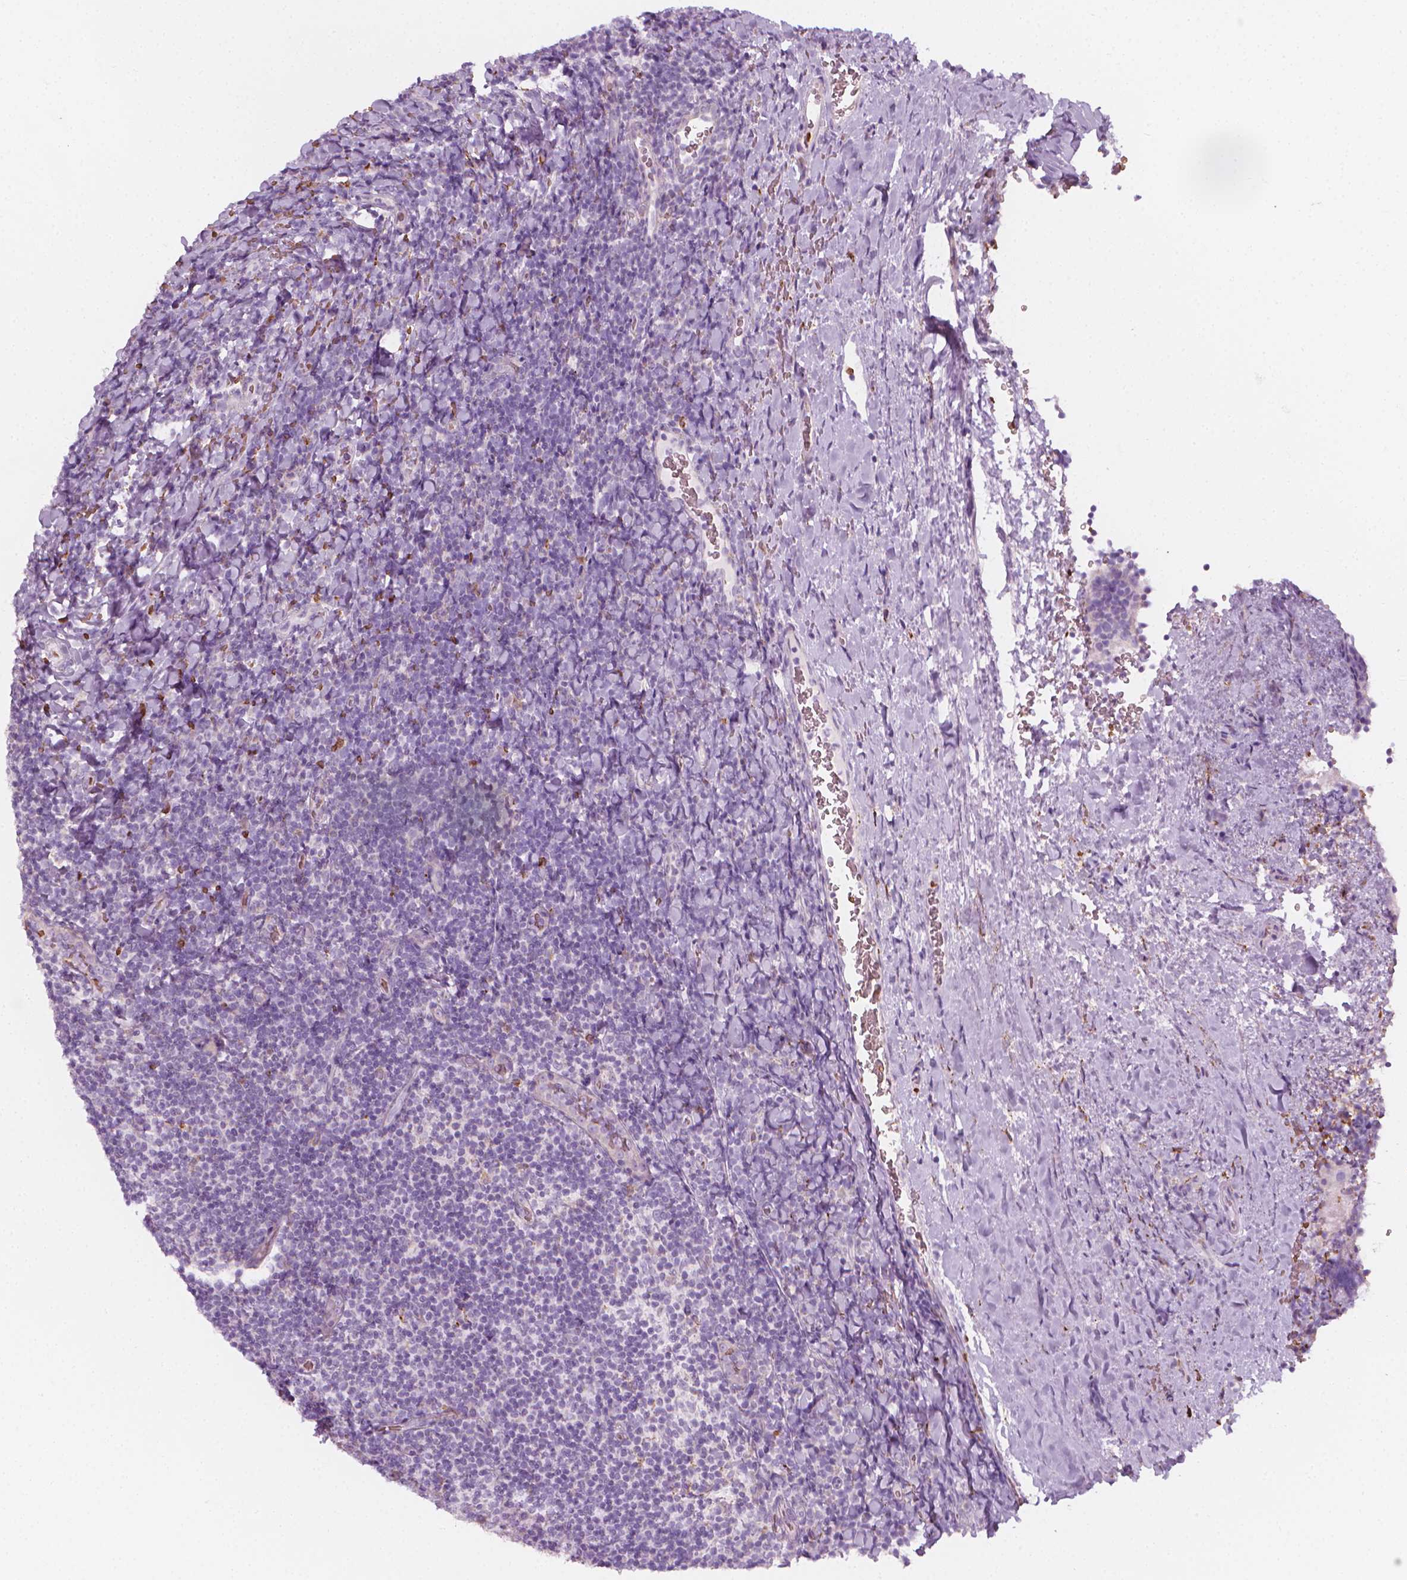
{"staining": {"intensity": "negative", "quantity": "none", "location": "none"}, "tissue": "tonsil", "cell_type": "Germinal center cells", "image_type": "normal", "snomed": [{"axis": "morphology", "description": "Normal tissue, NOS"}, {"axis": "topography", "description": "Tonsil"}], "caption": "This histopathology image is of benign tonsil stained with IHC to label a protein in brown with the nuclei are counter-stained blue. There is no staining in germinal center cells.", "gene": "CES1", "patient": {"sex": "male", "age": 17}}